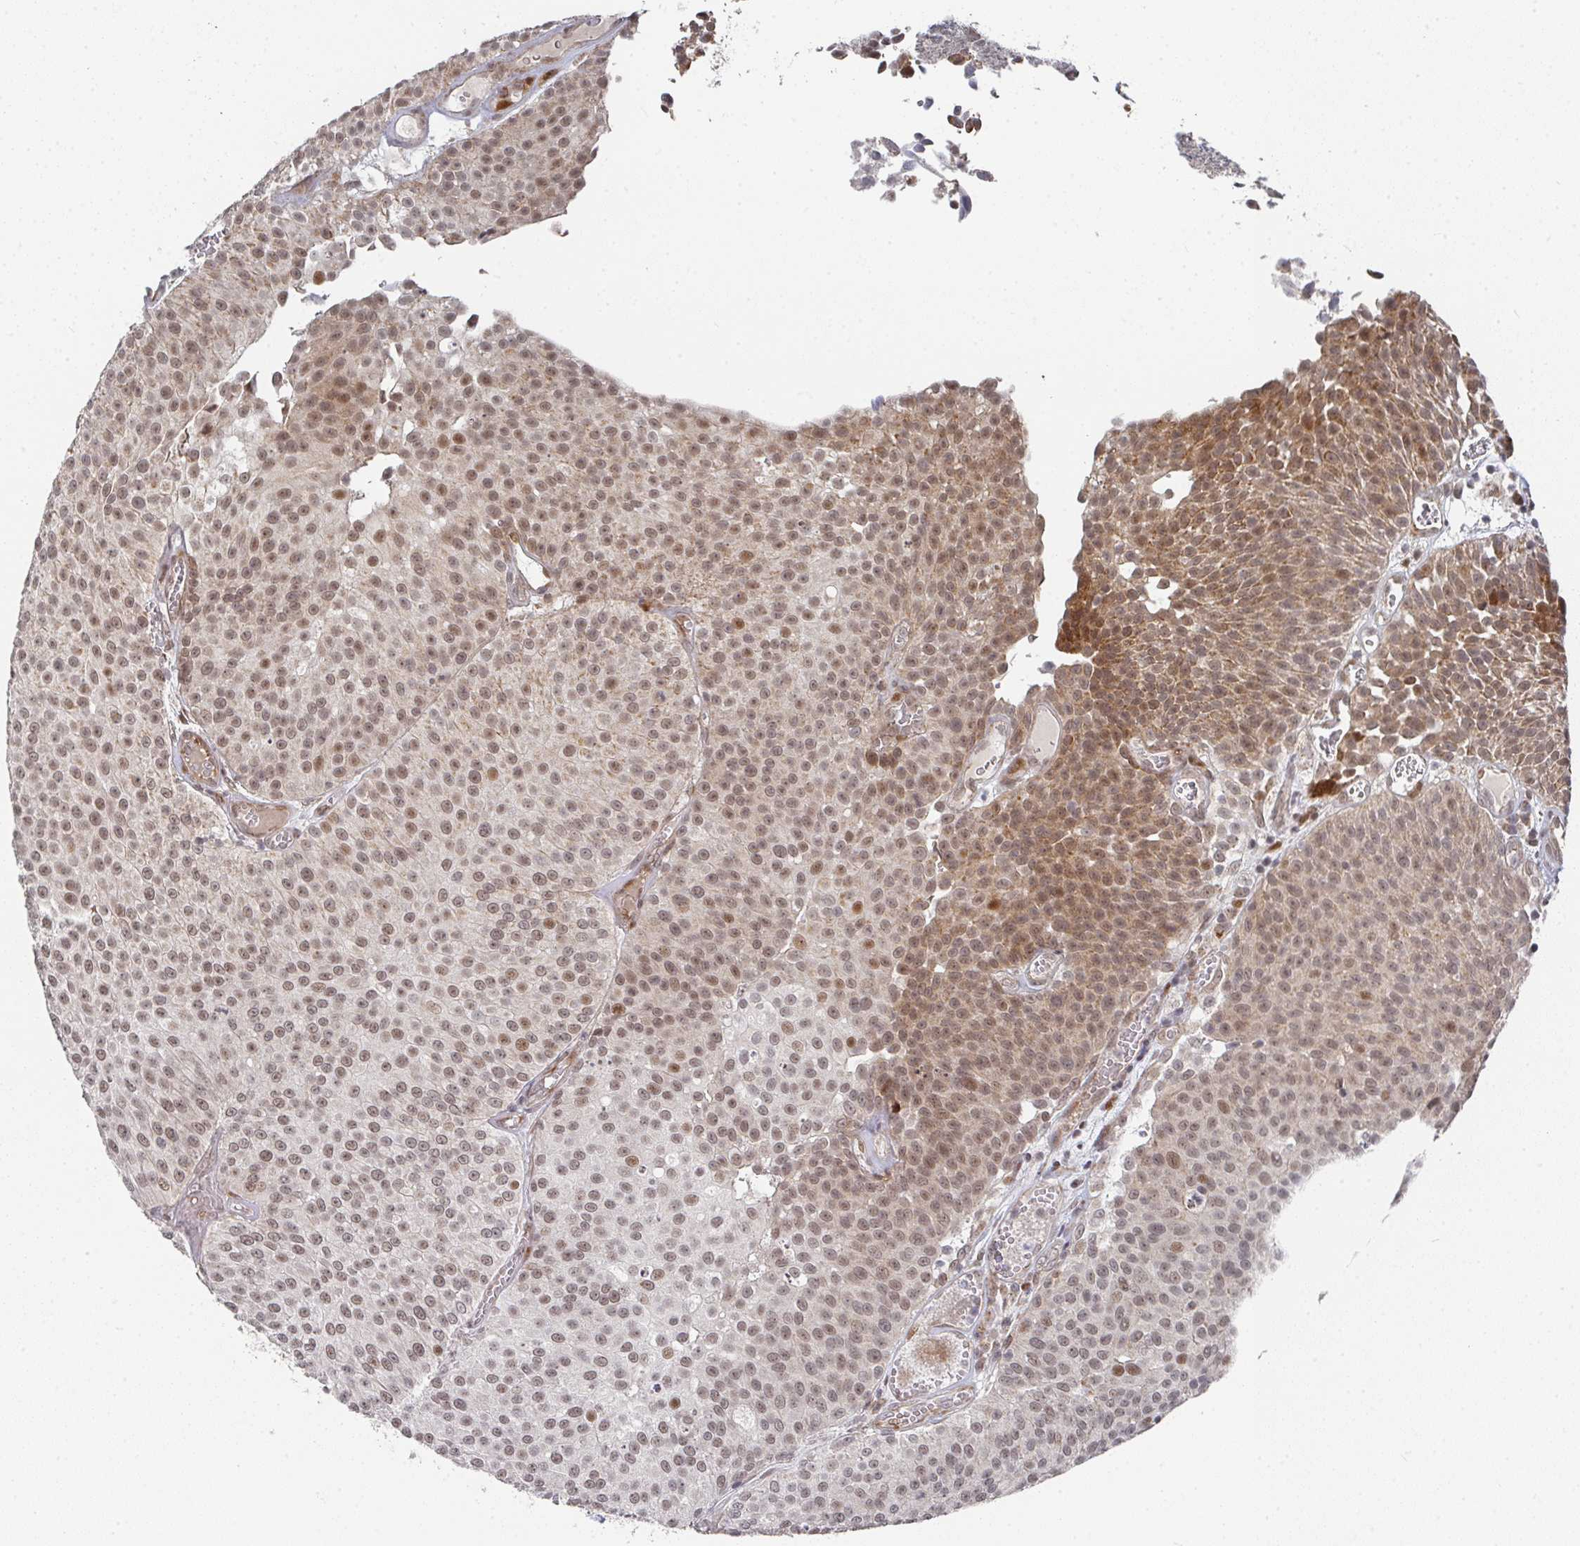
{"staining": {"intensity": "moderate", "quantity": ">75%", "location": "cytoplasmic/membranous,nuclear"}, "tissue": "urothelial cancer", "cell_type": "Tumor cells", "image_type": "cancer", "snomed": [{"axis": "morphology", "description": "Urothelial carcinoma, Low grade"}, {"axis": "topography", "description": "Urinary bladder"}], "caption": "DAB immunohistochemical staining of urothelial cancer reveals moderate cytoplasmic/membranous and nuclear protein staining in about >75% of tumor cells.", "gene": "RBBP5", "patient": {"sex": "female", "age": 79}}